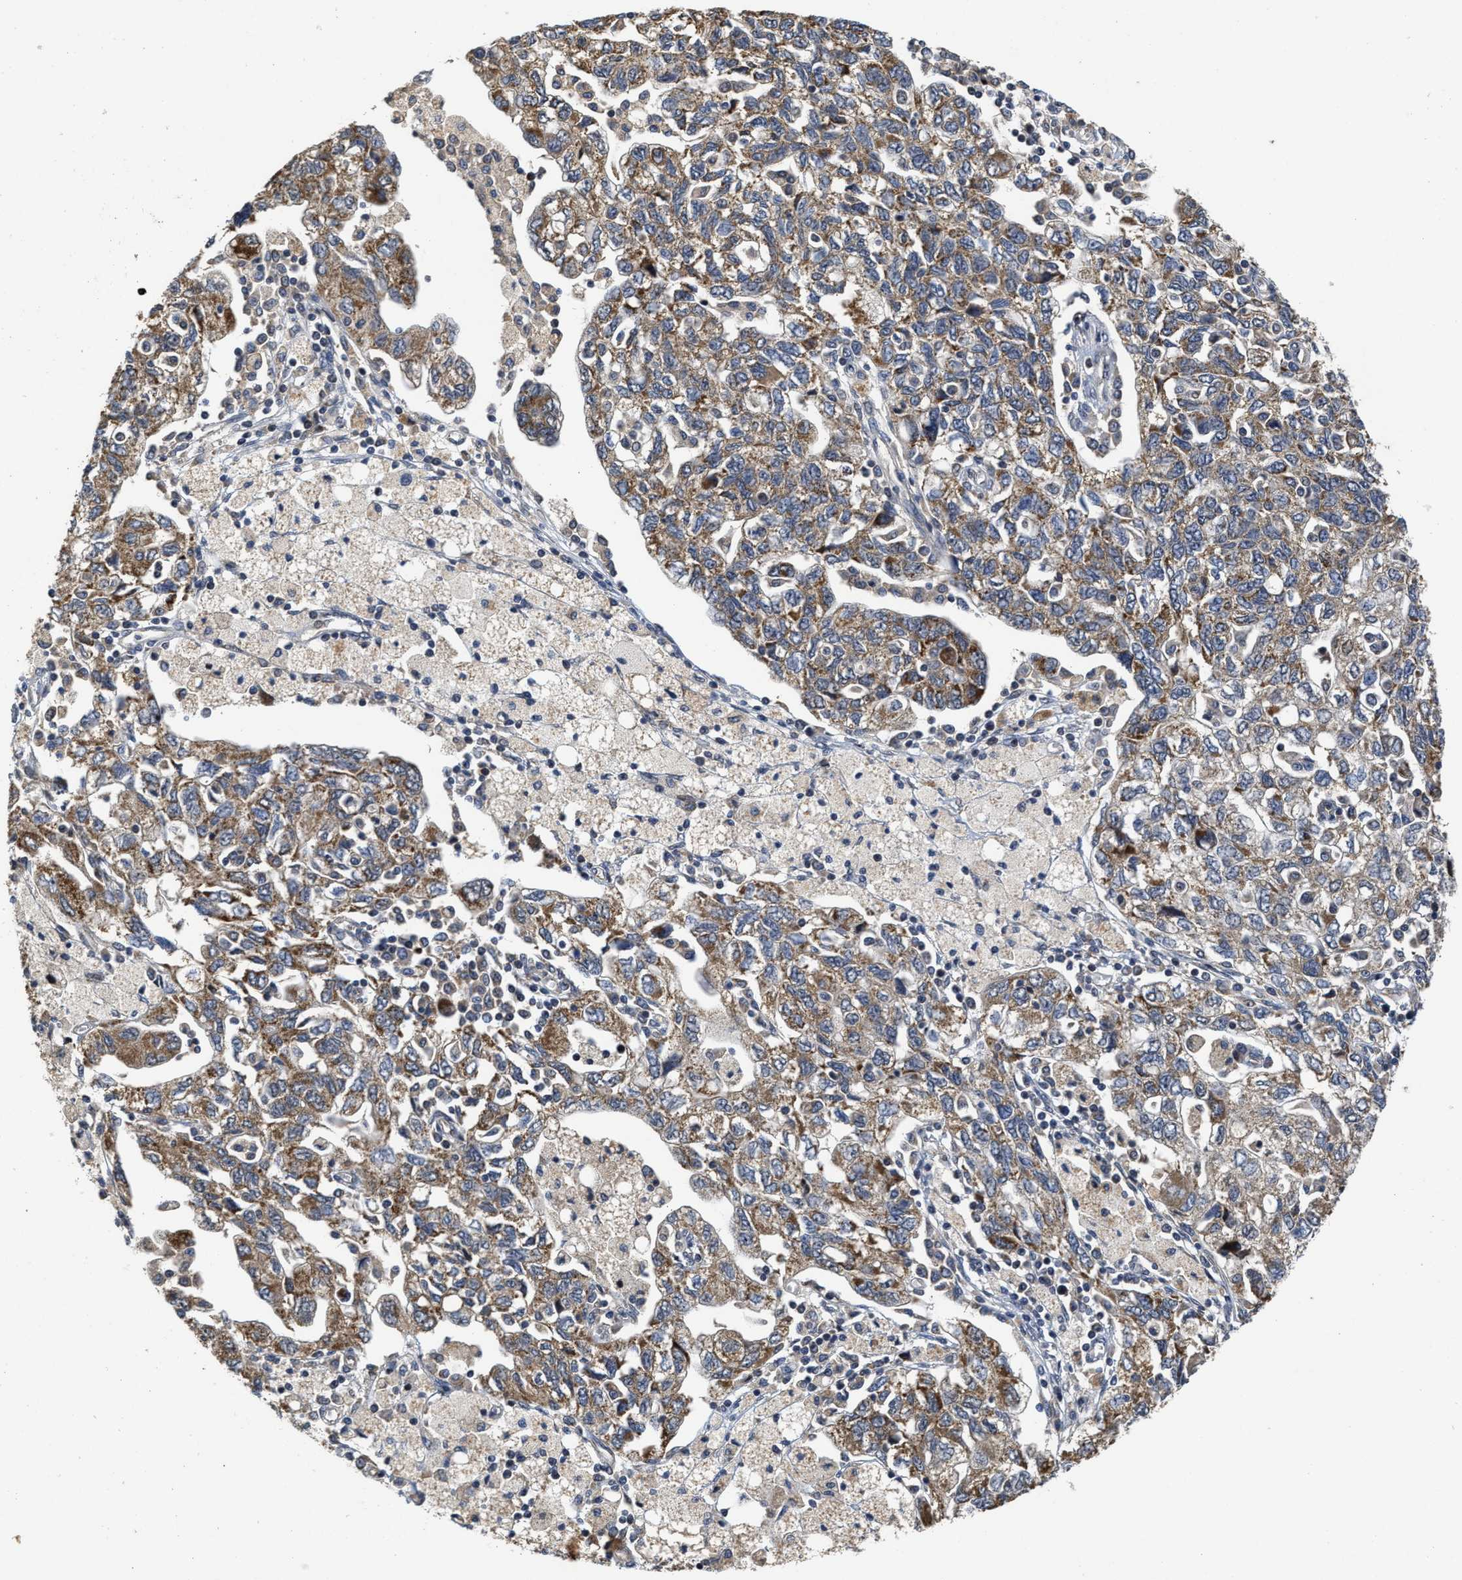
{"staining": {"intensity": "moderate", "quantity": ">75%", "location": "cytoplasmic/membranous"}, "tissue": "ovarian cancer", "cell_type": "Tumor cells", "image_type": "cancer", "snomed": [{"axis": "morphology", "description": "Carcinoma, NOS"}, {"axis": "morphology", "description": "Cystadenocarcinoma, serous, NOS"}, {"axis": "topography", "description": "Ovary"}], "caption": "Tumor cells reveal medium levels of moderate cytoplasmic/membranous positivity in about >75% of cells in ovarian cancer.", "gene": "SCYL2", "patient": {"sex": "female", "age": 69}}